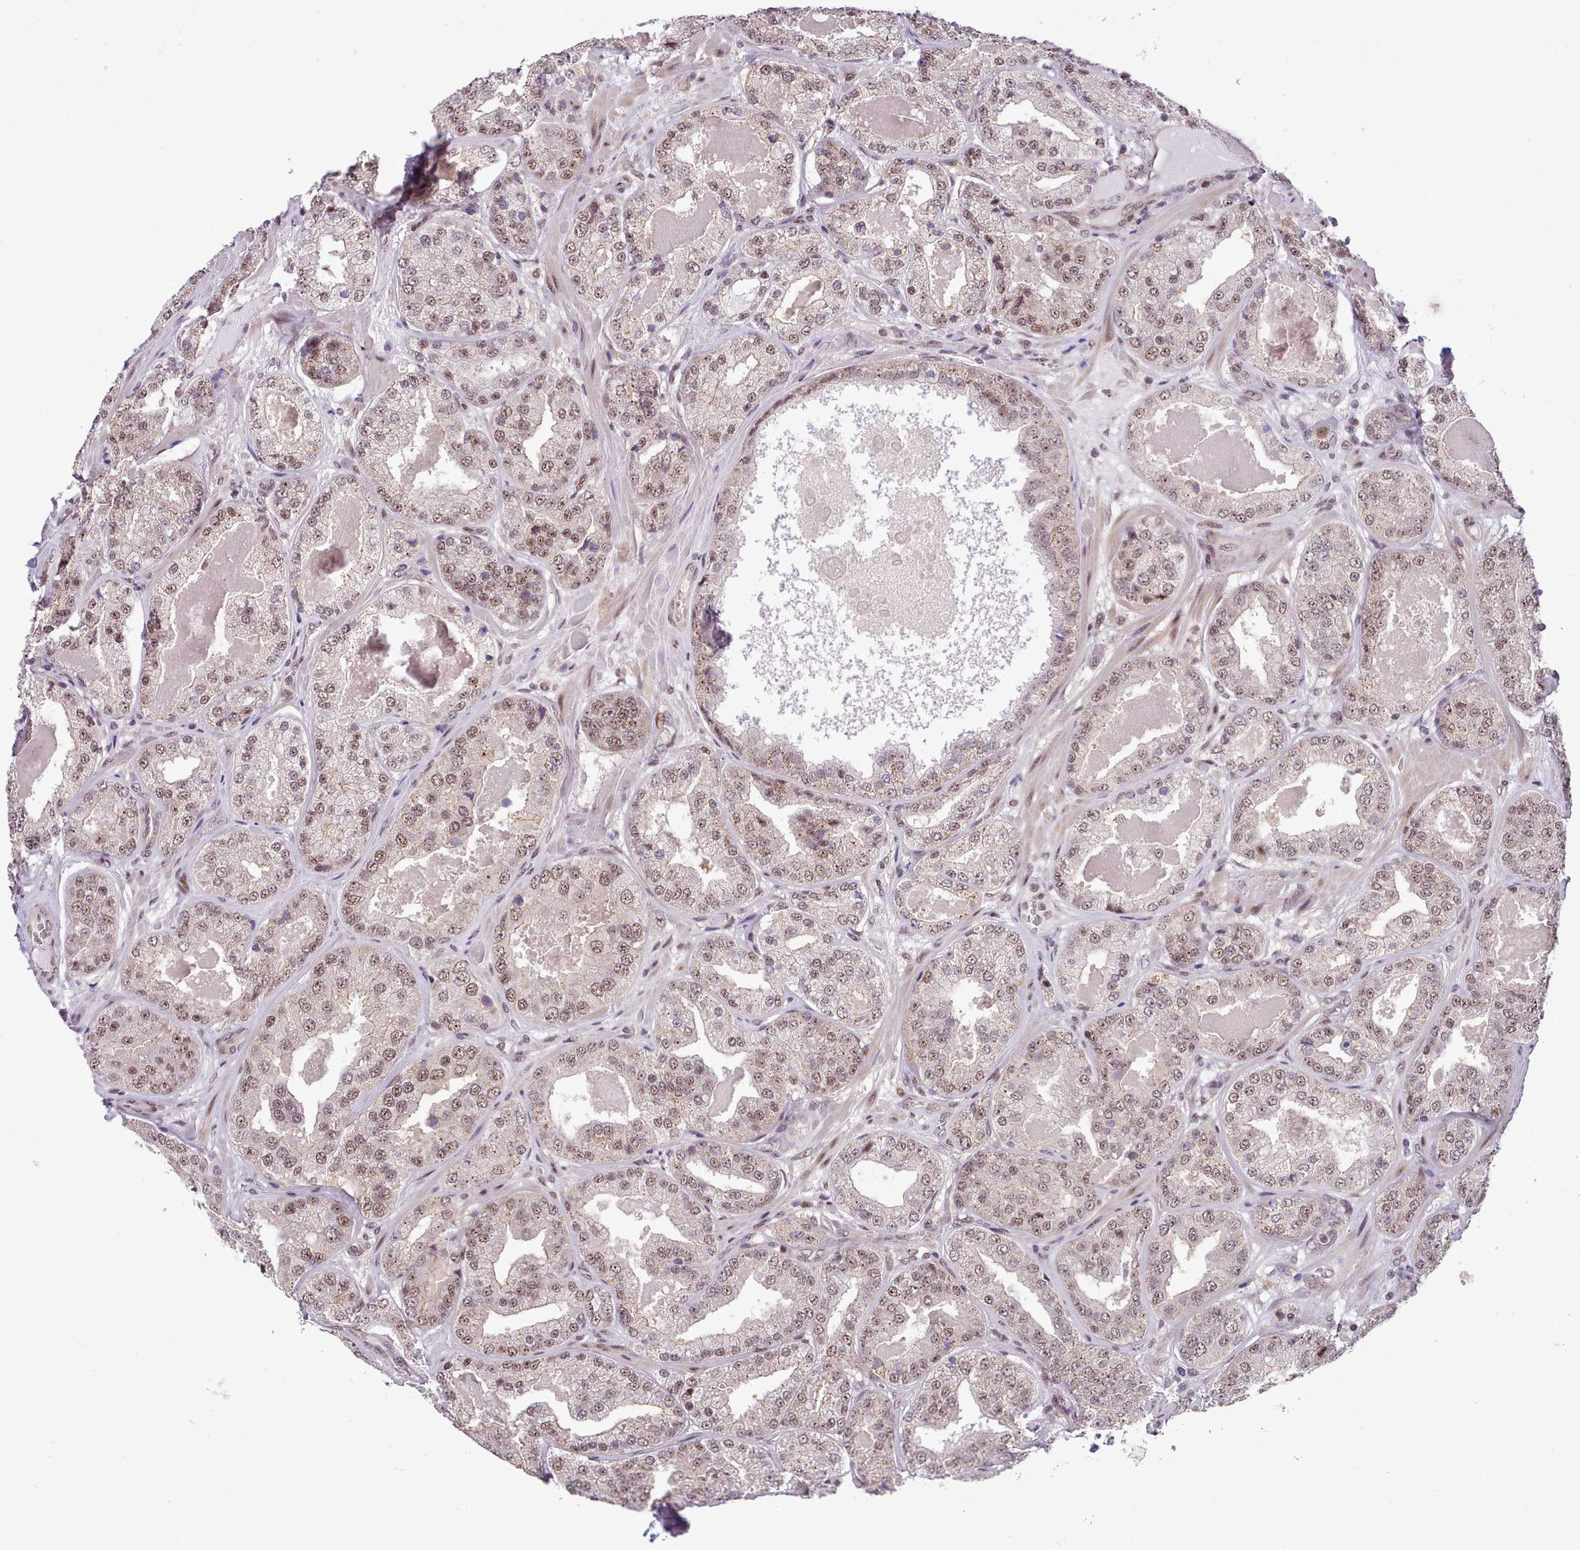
{"staining": {"intensity": "moderate", "quantity": "25%-75%", "location": "nuclear"}, "tissue": "prostate cancer", "cell_type": "Tumor cells", "image_type": "cancer", "snomed": [{"axis": "morphology", "description": "Adenocarcinoma, High grade"}, {"axis": "topography", "description": "Prostate"}], "caption": "Moderate nuclear staining for a protein is present in approximately 25%-75% of tumor cells of prostate cancer using immunohistochemistry.", "gene": "HOXB7", "patient": {"sex": "male", "age": 63}}